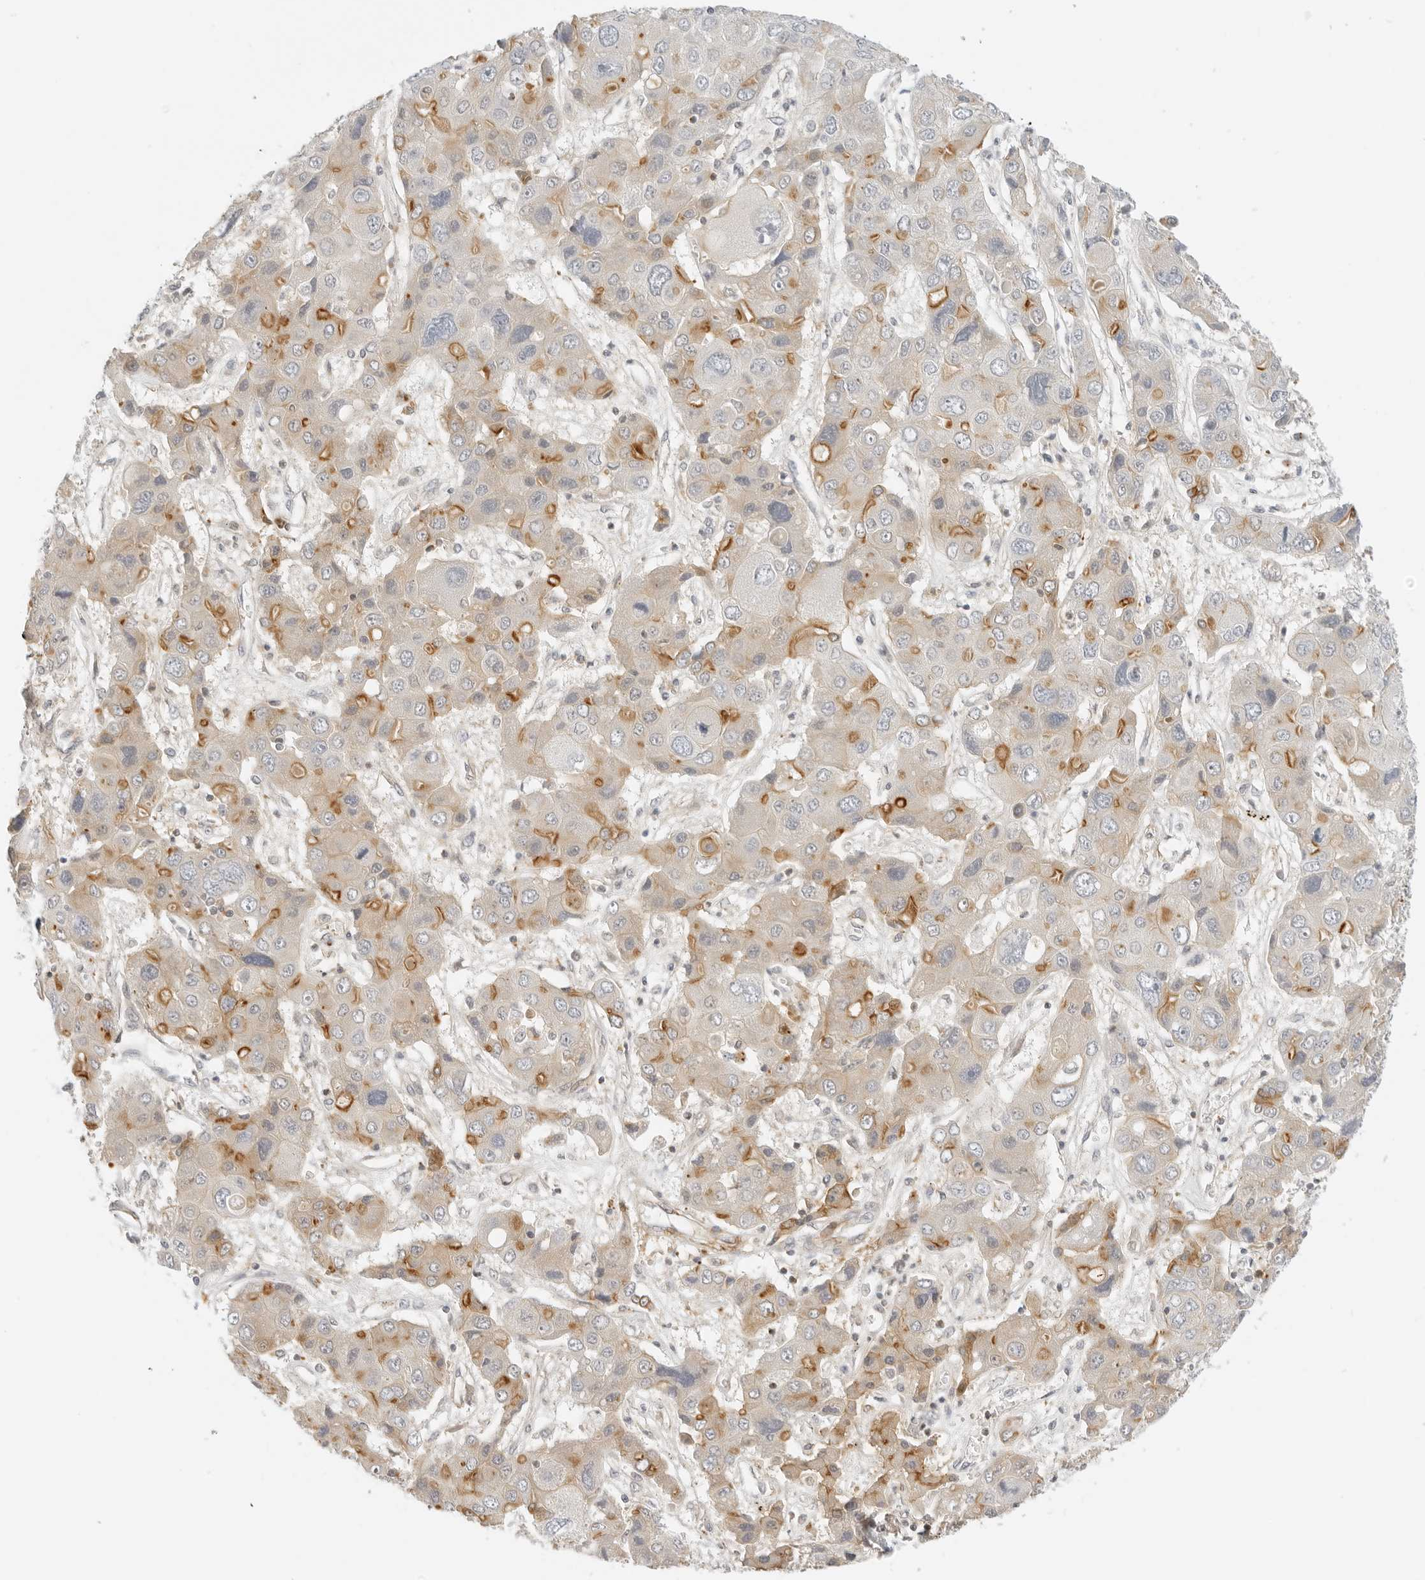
{"staining": {"intensity": "moderate", "quantity": "25%-75%", "location": "cytoplasmic/membranous"}, "tissue": "liver cancer", "cell_type": "Tumor cells", "image_type": "cancer", "snomed": [{"axis": "morphology", "description": "Cholangiocarcinoma"}, {"axis": "topography", "description": "Liver"}], "caption": "The immunohistochemical stain shows moderate cytoplasmic/membranous positivity in tumor cells of cholangiocarcinoma (liver) tissue.", "gene": "OSCP1", "patient": {"sex": "male", "age": 67}}